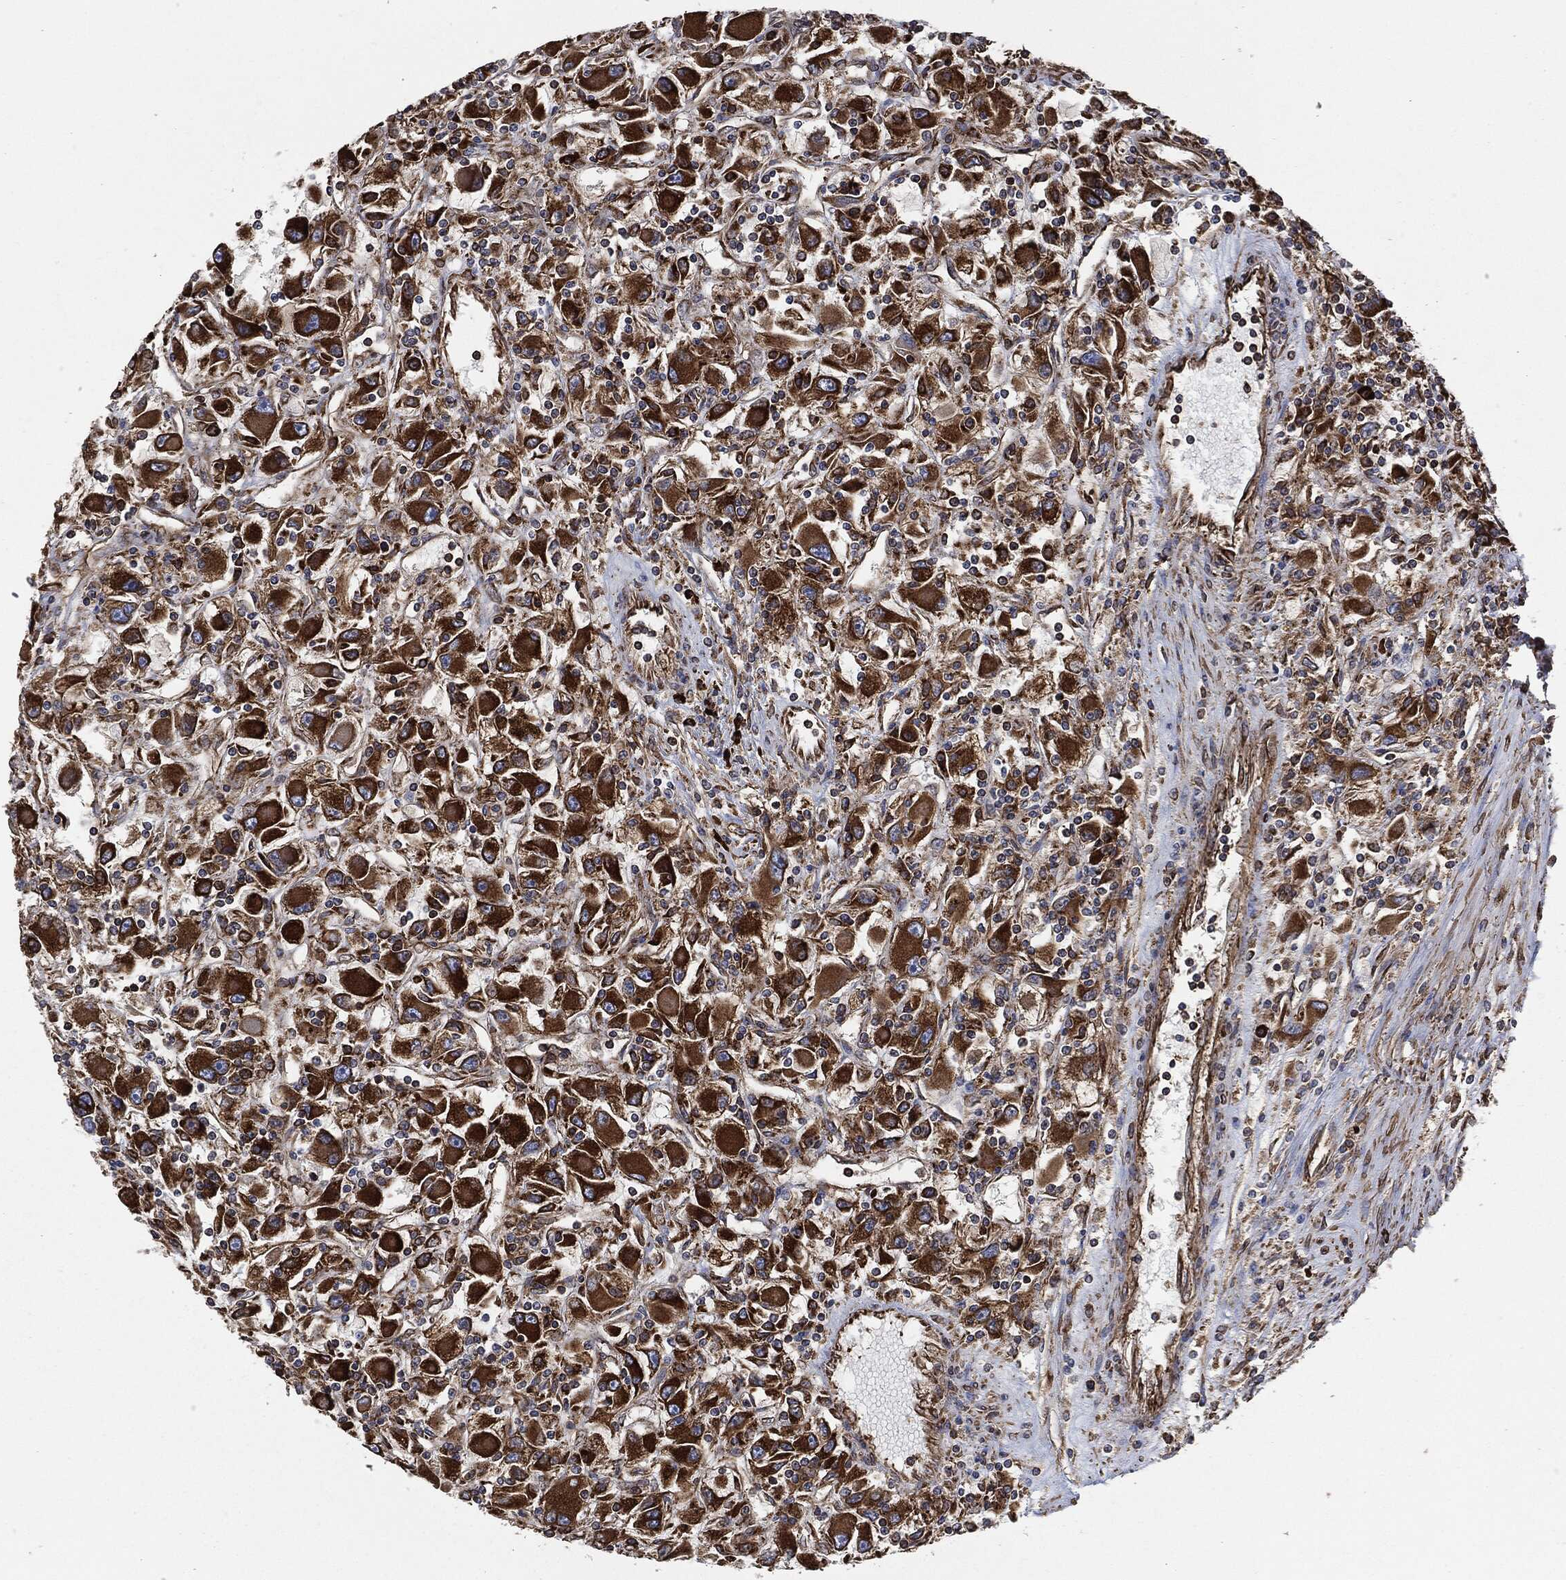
{"staining": {"intensity": "strong", "quantity": ">75%", "location": "cytoplasmic/membranous"}, "tissue": "renal cancer", "cell_type": "Tumor cells", "image_type": "cancer", "snomed": [{"axis": "morphology", "description": "Adenocarcinoma, NOS"}, {"axis": "topography", "description": "Kidney"}], "caption": "Strong cytoplasmic/membranous protein staining is seen in about >75% of tumor cells in adenocarcinoma (renal).", "gene": "AMFR", "patient": {"sex": "female", "age": 67}}